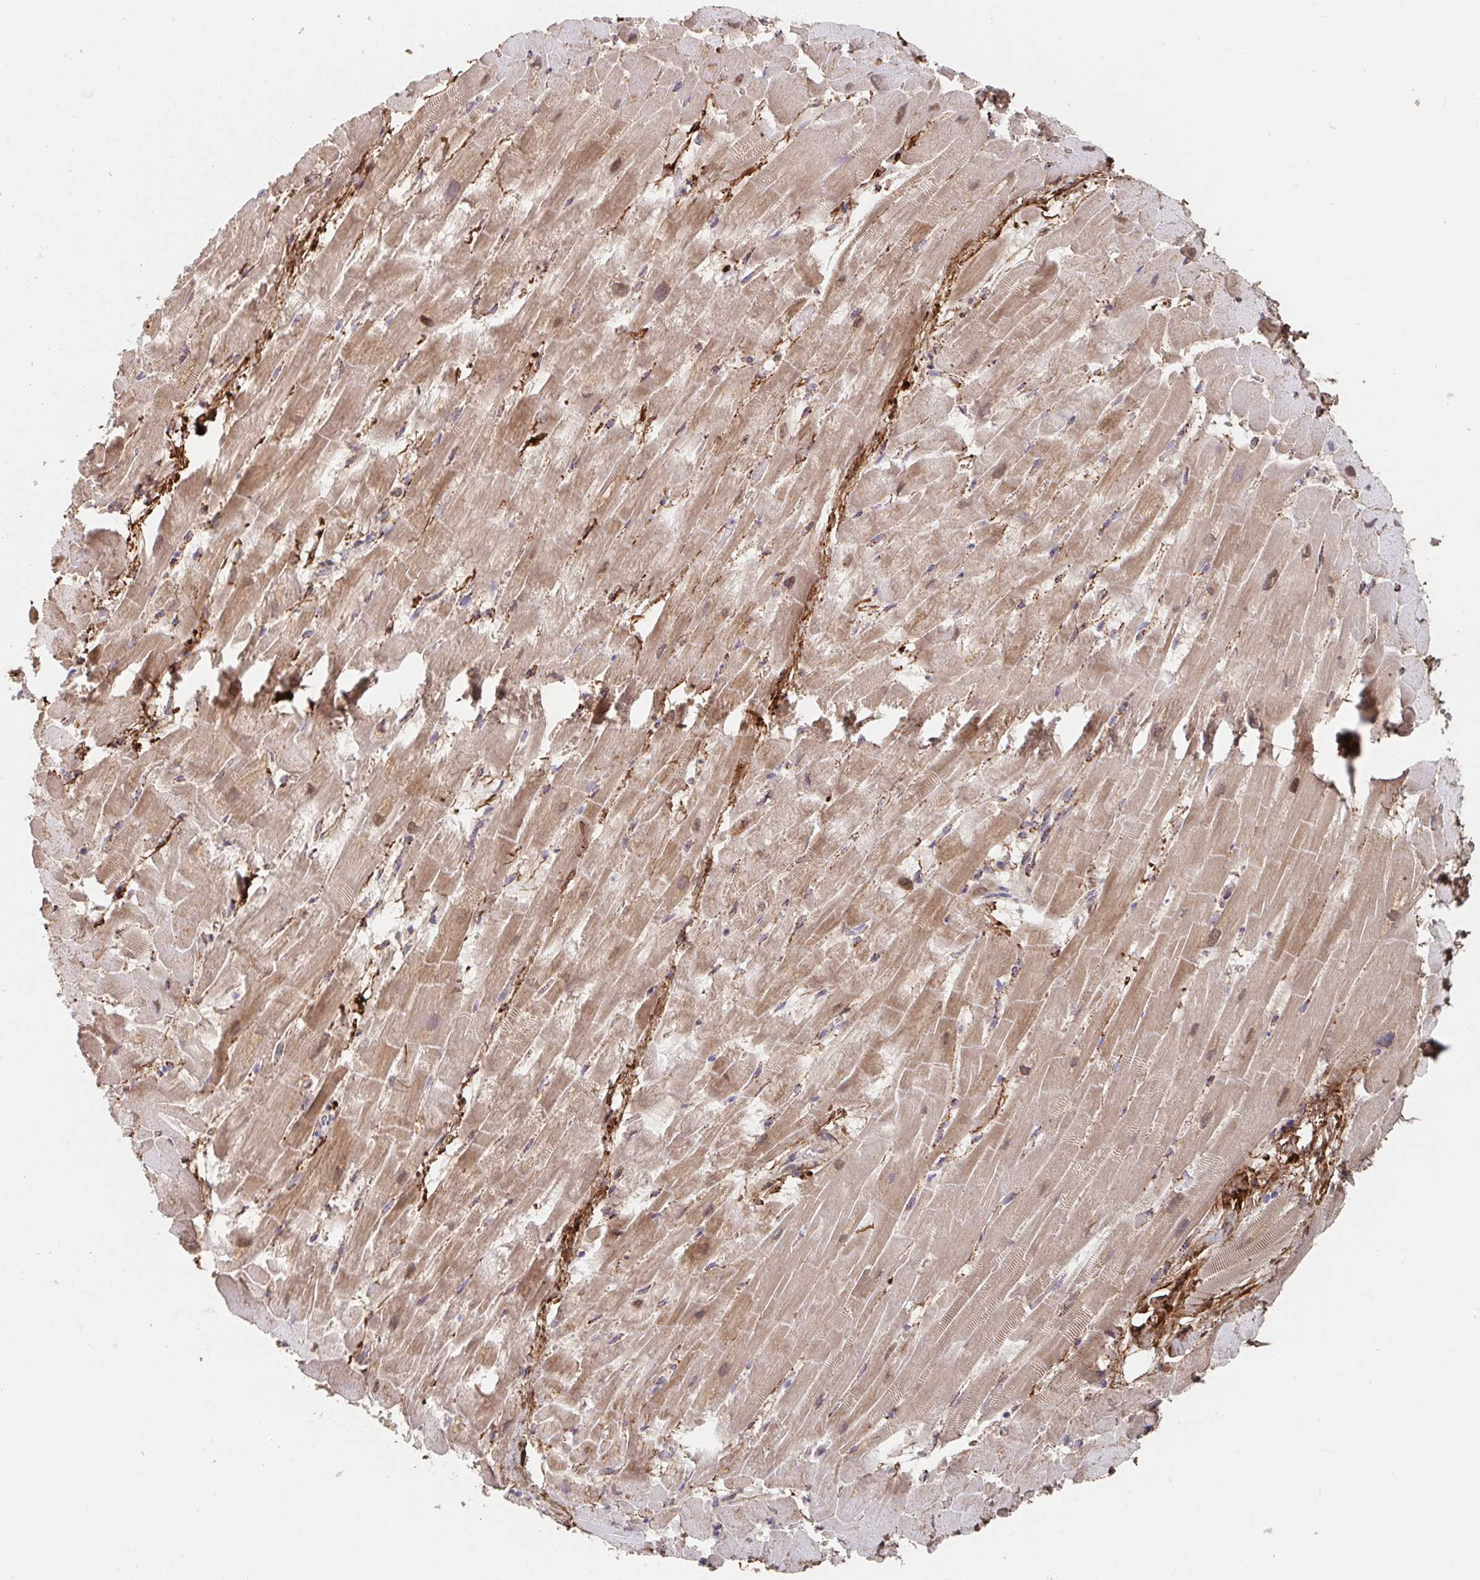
{"staining": {"intensity": "moderate", "quantity": "25%-75%", "location": "cytoplasmic/membranous"}, "tissue": "heart muscle", "cell_type": "Cardiomyocytes", "image_type": "normal", "snomed": [{"axis": "morphology", "description": "Normal tissue, NOS"}, {"axis": "topography", "description": "Heart"}], "caption": "A photomicrograph of heart muscle stained for a protein reveals moderate cytoplasmic/membranous brown staining in cardiomyocytes. (DAB IHC, brown staining for protein, blue staining for nuclei).", "gene": "MAVS", "patient": {"sex": "male", "age": 37}}